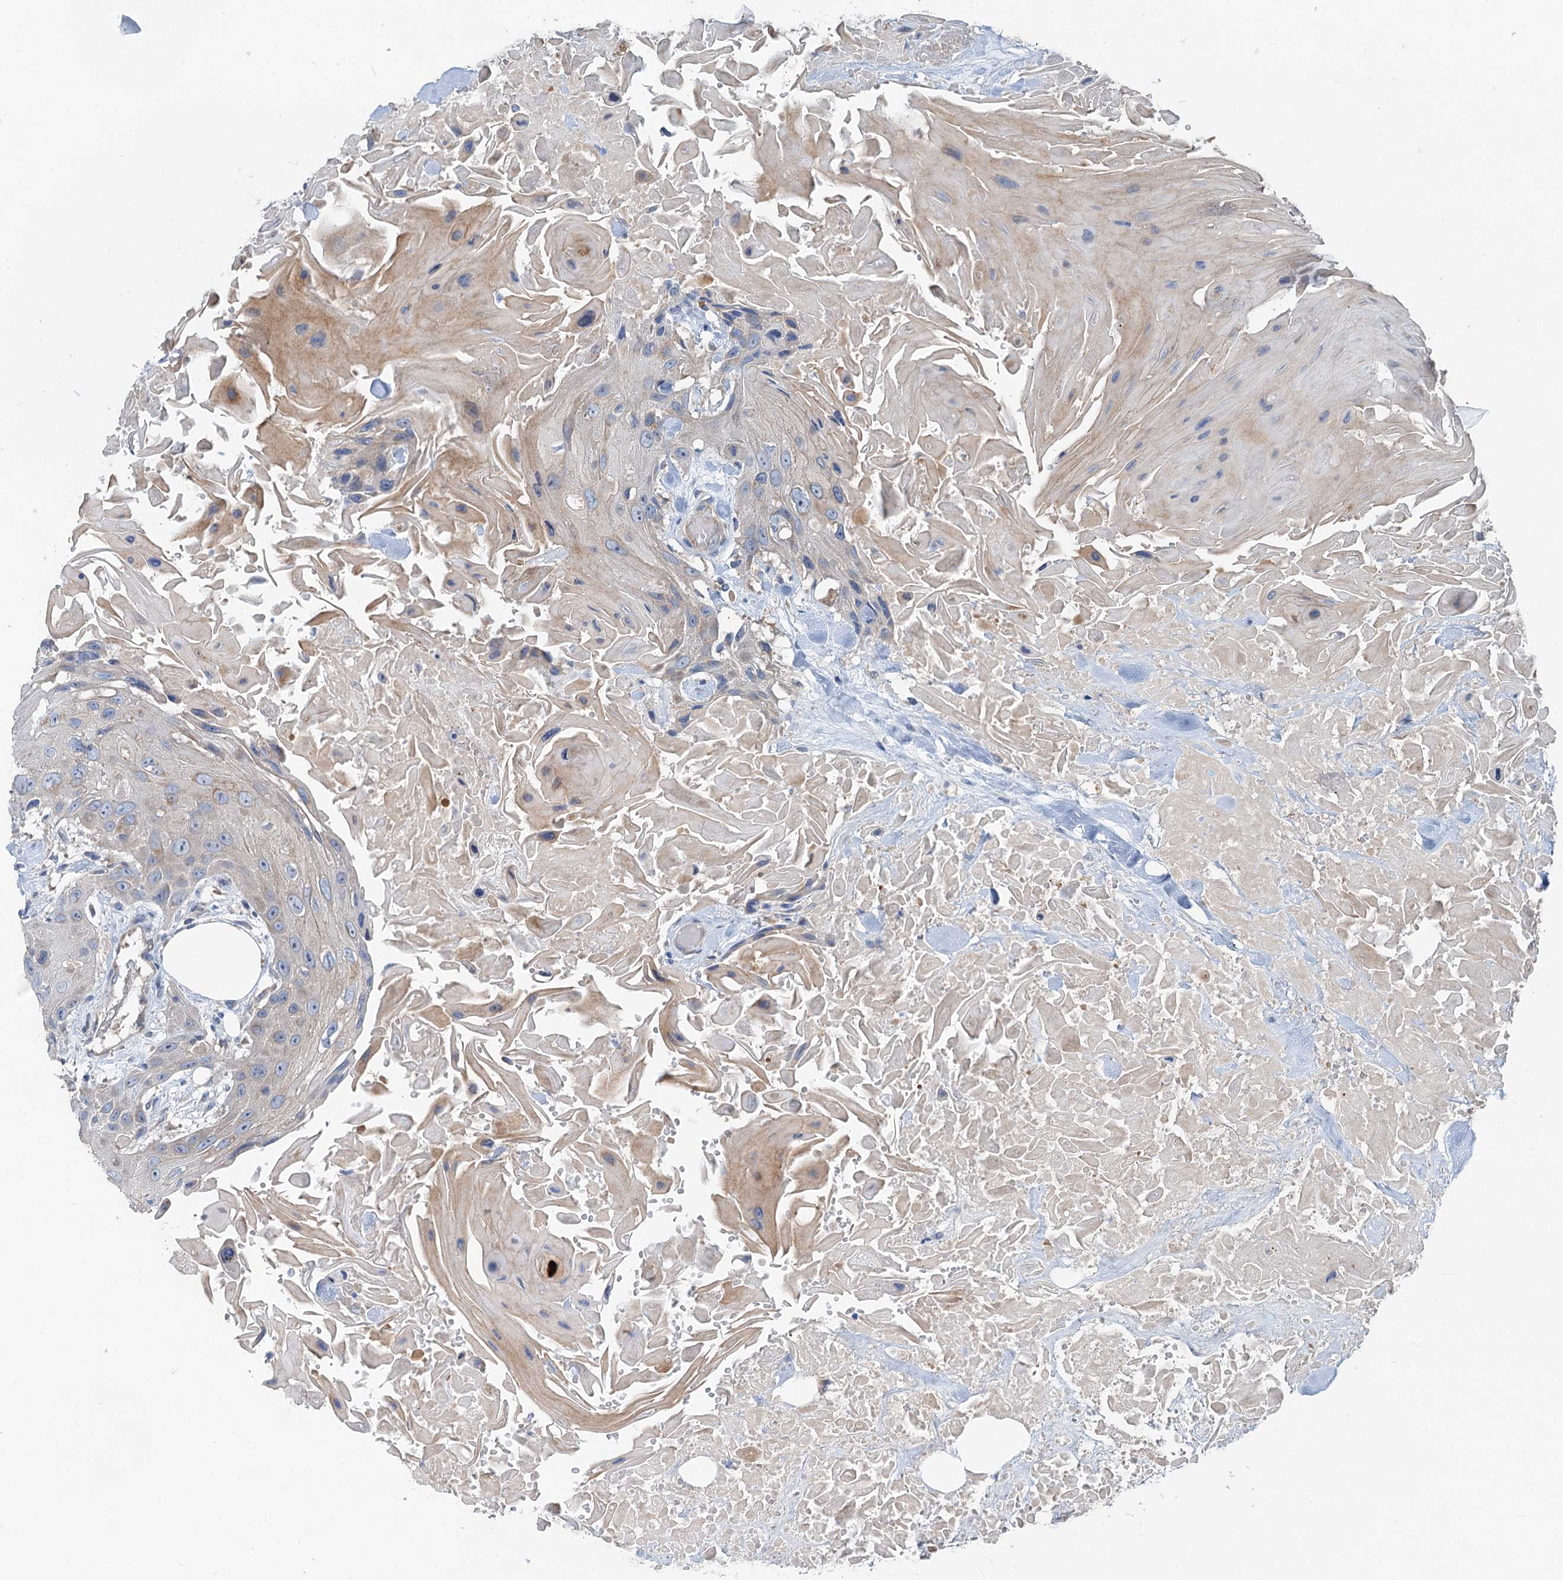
{"staining": {"intensity": "weak", "quantity": "<25%", "location": "cytoplasmic/membranous"}, "tissue": "head and neck cancer", "cell_type": "Tumor cells", "image_type": "cancer", "snomed": [{"axis": "morphology", "description": "Squamous cell carcinoma, NOS"}, {"axis": "topography", "description": "Head-Neck"}], "caption": "IHC histopathology image of squamous cell carcinoma (head and neck) stained for a protein (brown), which demonstrates no positivity in tumor cells.", "gene": "ANKRD26", "patient": {"sex": "male", "age": 81}}